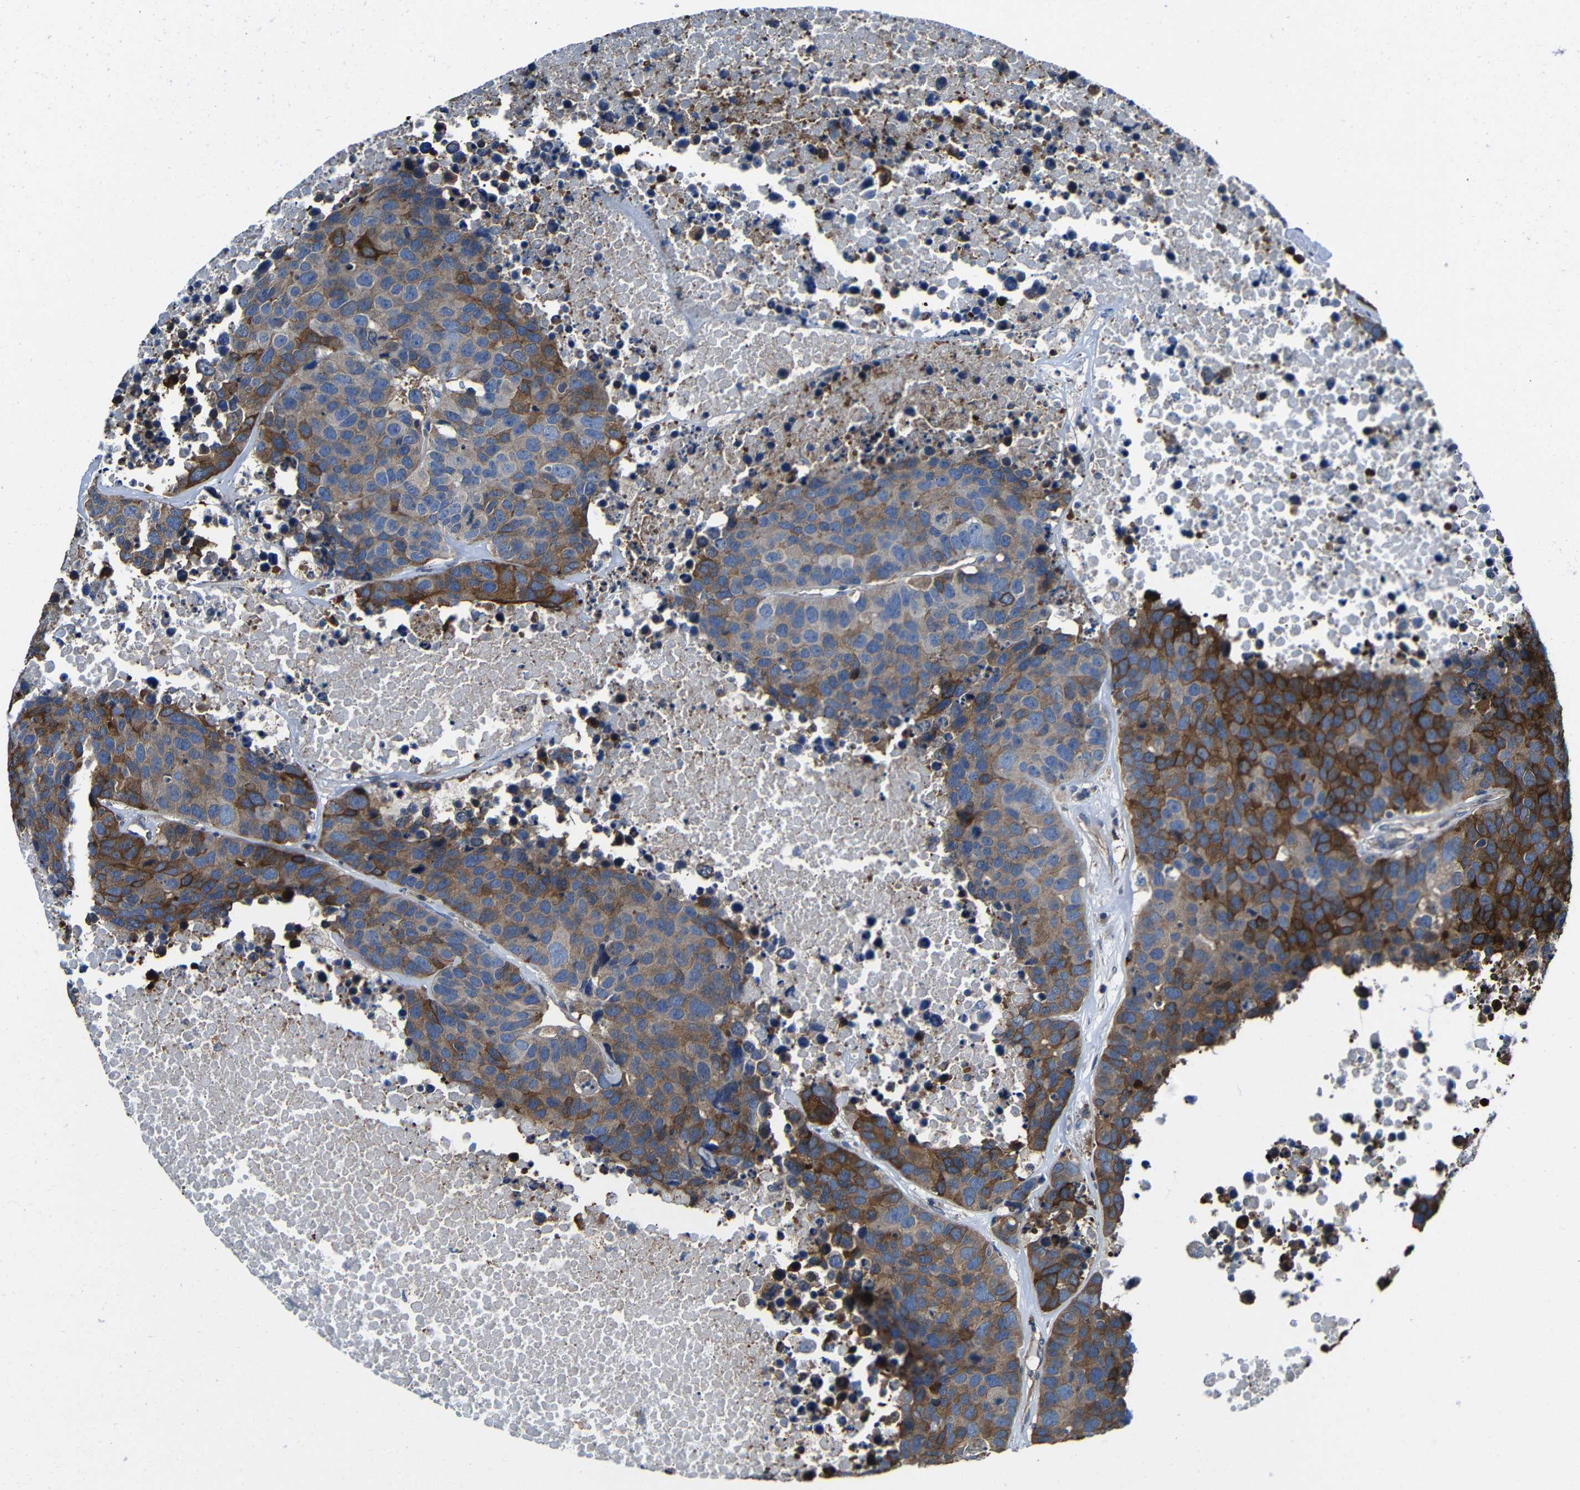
{"staining": {"intensity": "moderate", "quantity": ">75%", "location": "cytoplasmic/membranous"}, "tissue": "carcinoid", "cell_type": "Tumor cells", "image_type": "cancer", "snomed": [{"axis": "morphology", "description": "Carcinoid, malignant, NOS"}, {"axis": "topography", "description": "Lung"}], "caption": "Brown immunohistochemical staining in carcinoid reveals moderate cytoplasmic/membranous positivity in approximately >75% of tumor cells.", "gene": "GDI1", "patient": {"sex": "male", "age": 60}}